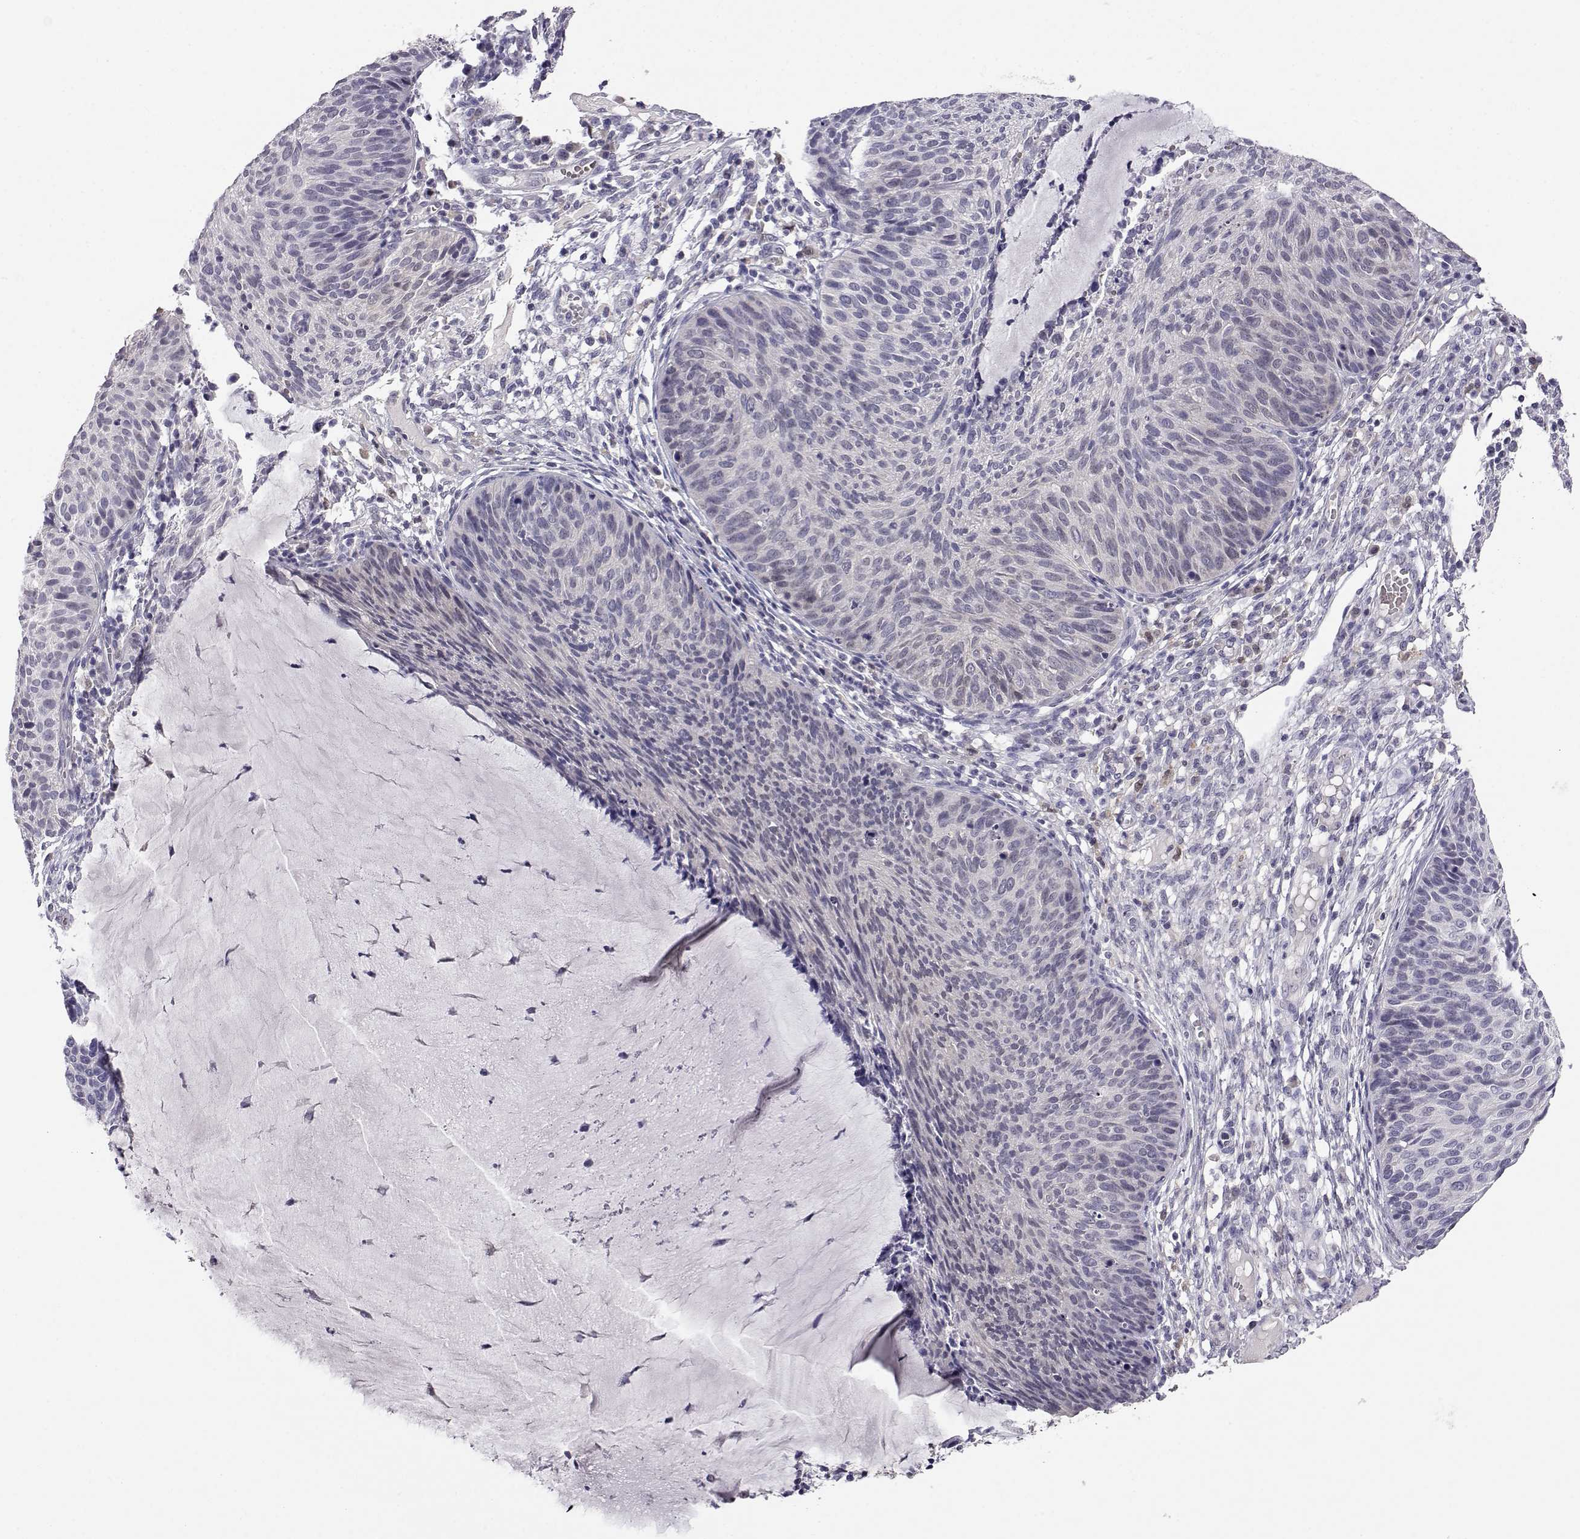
{"staining": {"intensity": "negative", "quantity": "none", "location": "none"}, "tissue": "cervical cancer", "cell_type": "Tumor cells", "image_type": "cancer", "snomed": [{"axis": "morphology", "description": "Squamous cell carcinoma, NOS"}, {"axis": "topography", "description": "Cervix"}], "caption": "Tumor cells show no significant positivity in cervical squamous cell carcinoma.", "gene": "AKR1B1", "patient": {"sex": "female", "age": 36}}